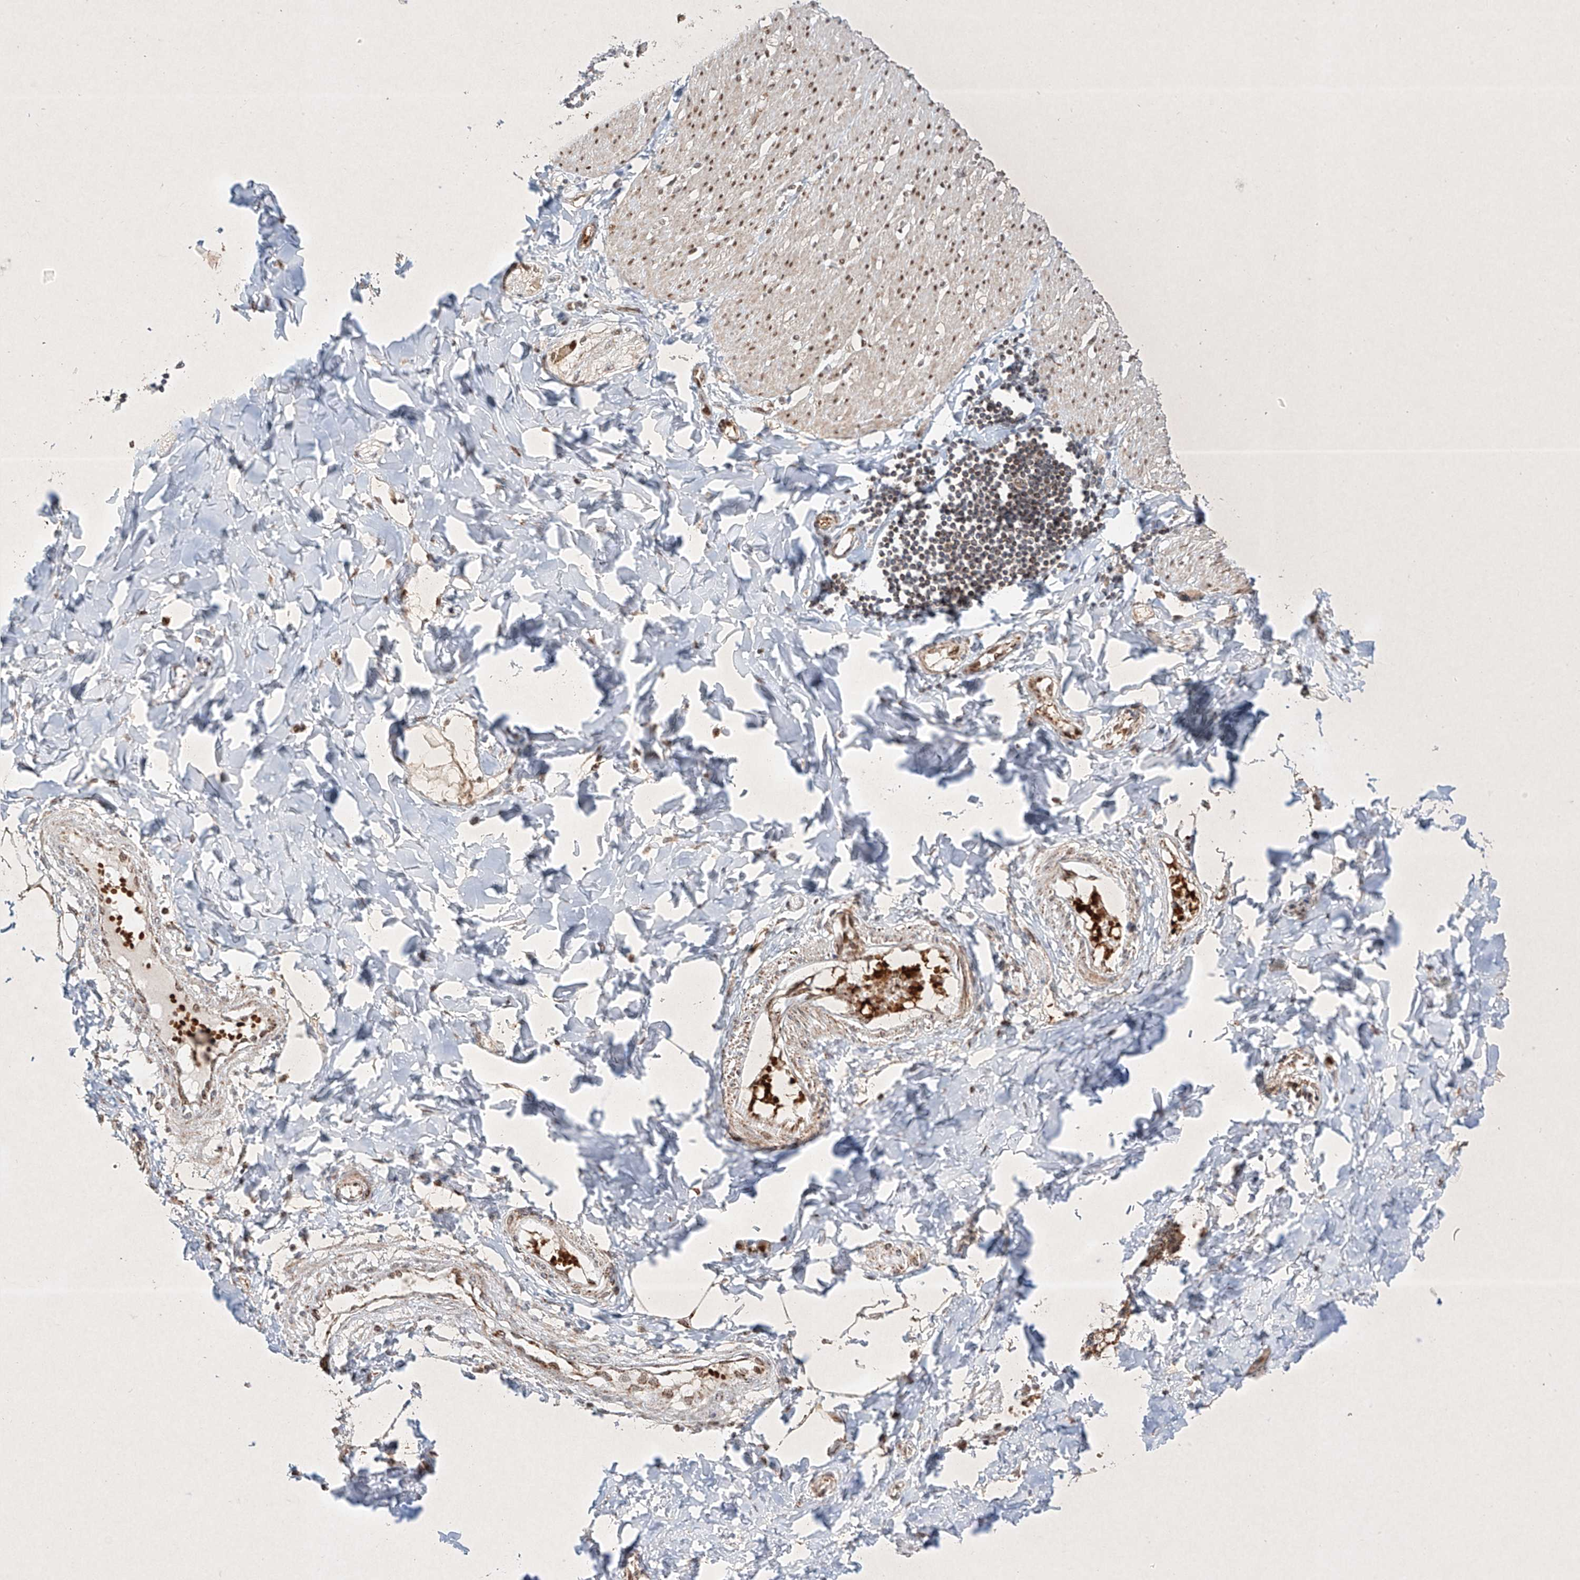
{"staining": {"intensity": "moderate", "quantity": ">75%", "location": "cytoplasmic/membranous,nuclear"}, "tissue": "smooth muscle", "cell_type": "Smooth muscle cells", "image_type": "normal", "snomed": [{"axis": "morphology", "description": "Normal tissue, NOS"}, {"axis": "morphology", "description": "Adenocarcinoma, NOS"}, {"axis": "topography", "description": "Colon"}, {"axis": "topography", "description": "Peripheral nerve tissue"}], "caption": "Immunohistochemical staining of normal smooth muscle exhibits medium levels of moderate cytoplasmic/membranous,nuclear positivity in approximately >75% of smooth muscle cells. (Stains: DAB (3,3'-diaminobenzidine) in brown, nuclei in blue, Microscopy: brightfield microscopy at high magnification).", "gene": "EPG5", "patient": {"sex": "male", "age": 14}}